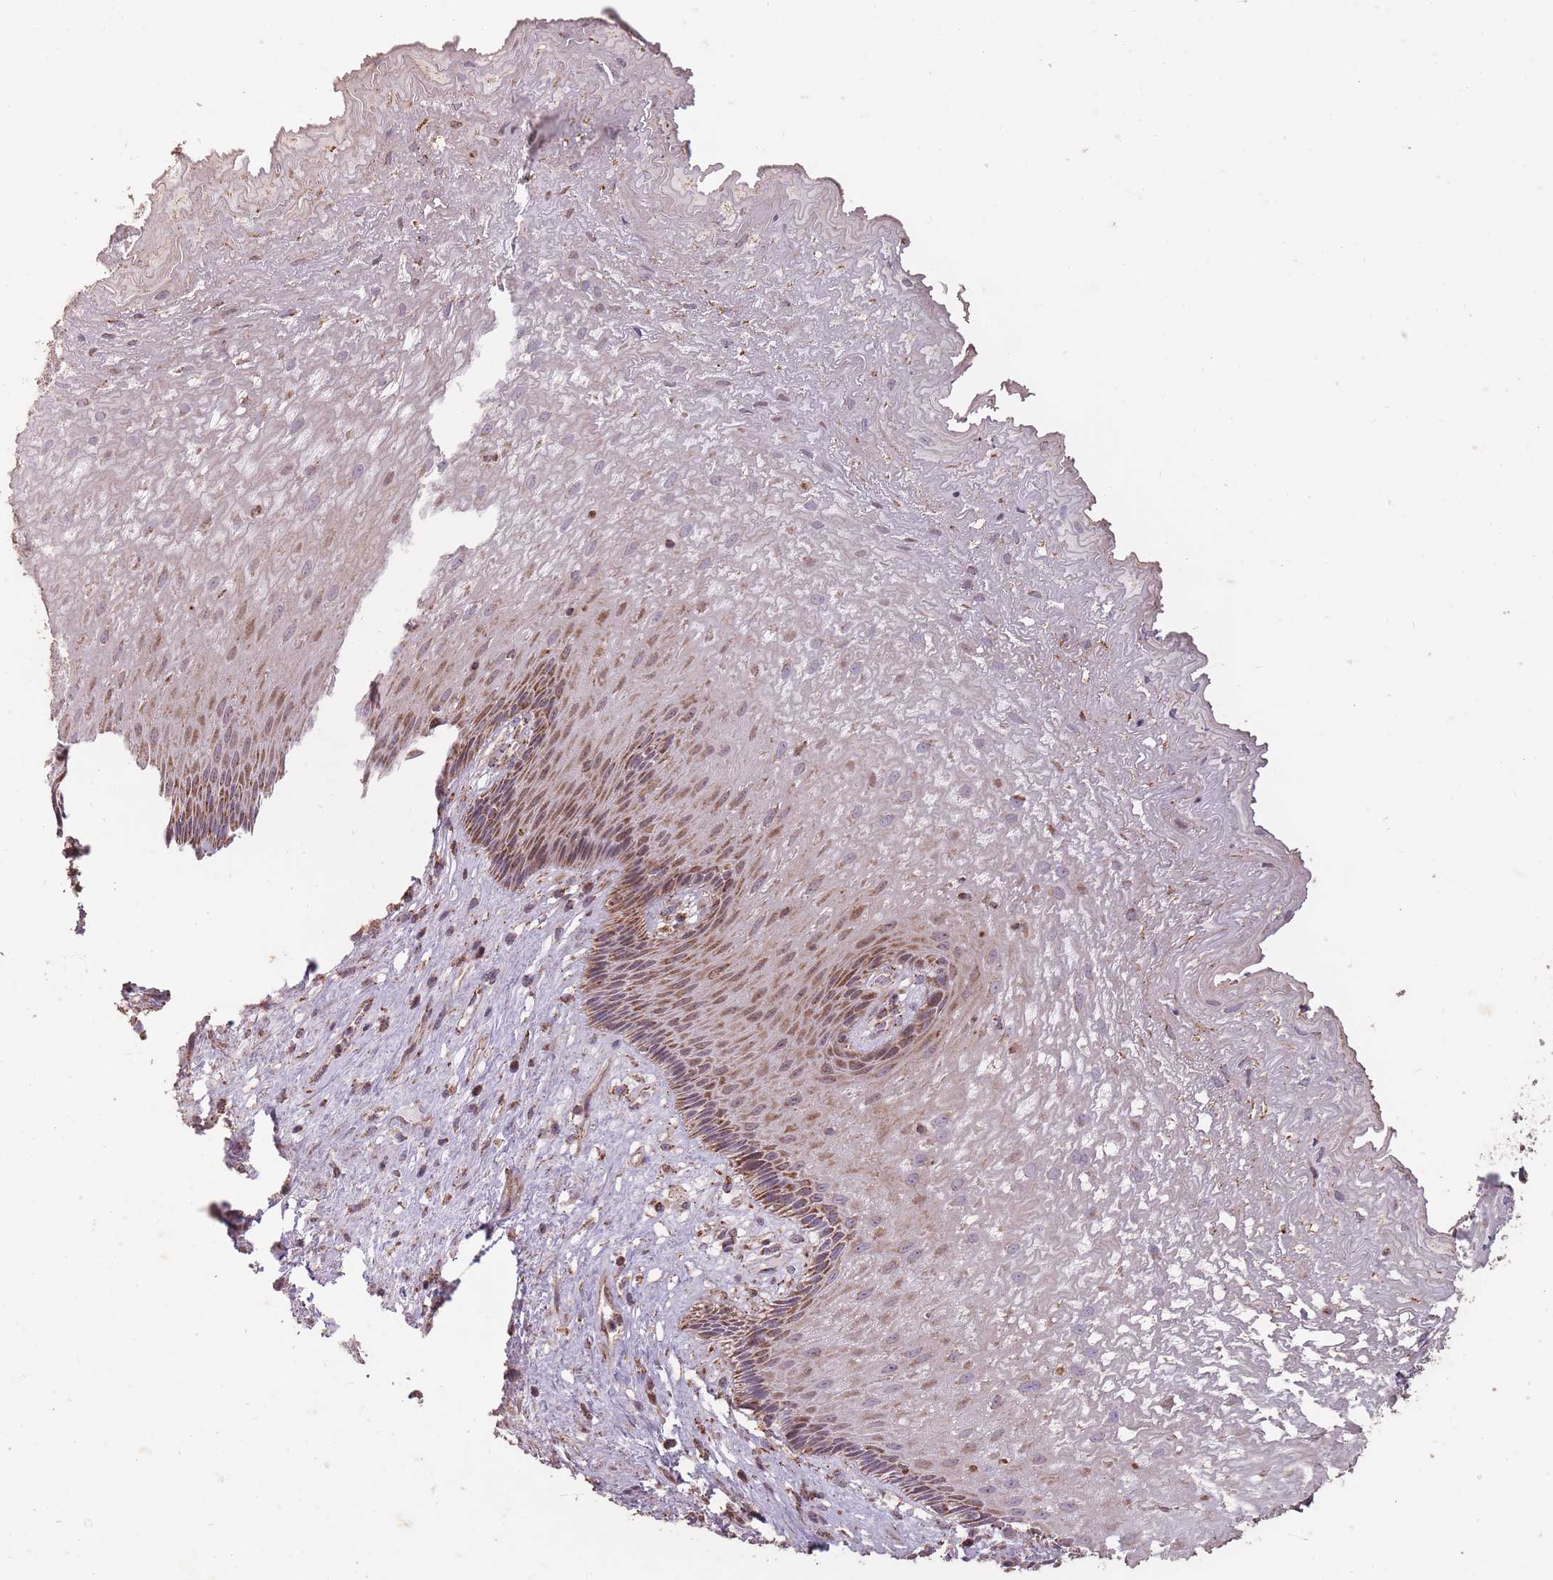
{"staining": {"intensity": "strong", "quantity": "25%-75%", "location": "cytoplasmic/membranous"}, "tissue": "esophagus", "cell_type": "Squamous epithelial cells", "image_type": "normal", "snomed": [{"axis": "morphology", "description": "Normal tissue, NOS"}, {"axis": "topography", "description": "Esophagus"}], "caption": "Strong cytoplasmic/membranous protein positivity is identified in about 25%-75% of squamous epithelial cells in esophagus.", "gene": "CNOT8", "patient": {"sex": "male", "age": 60}}